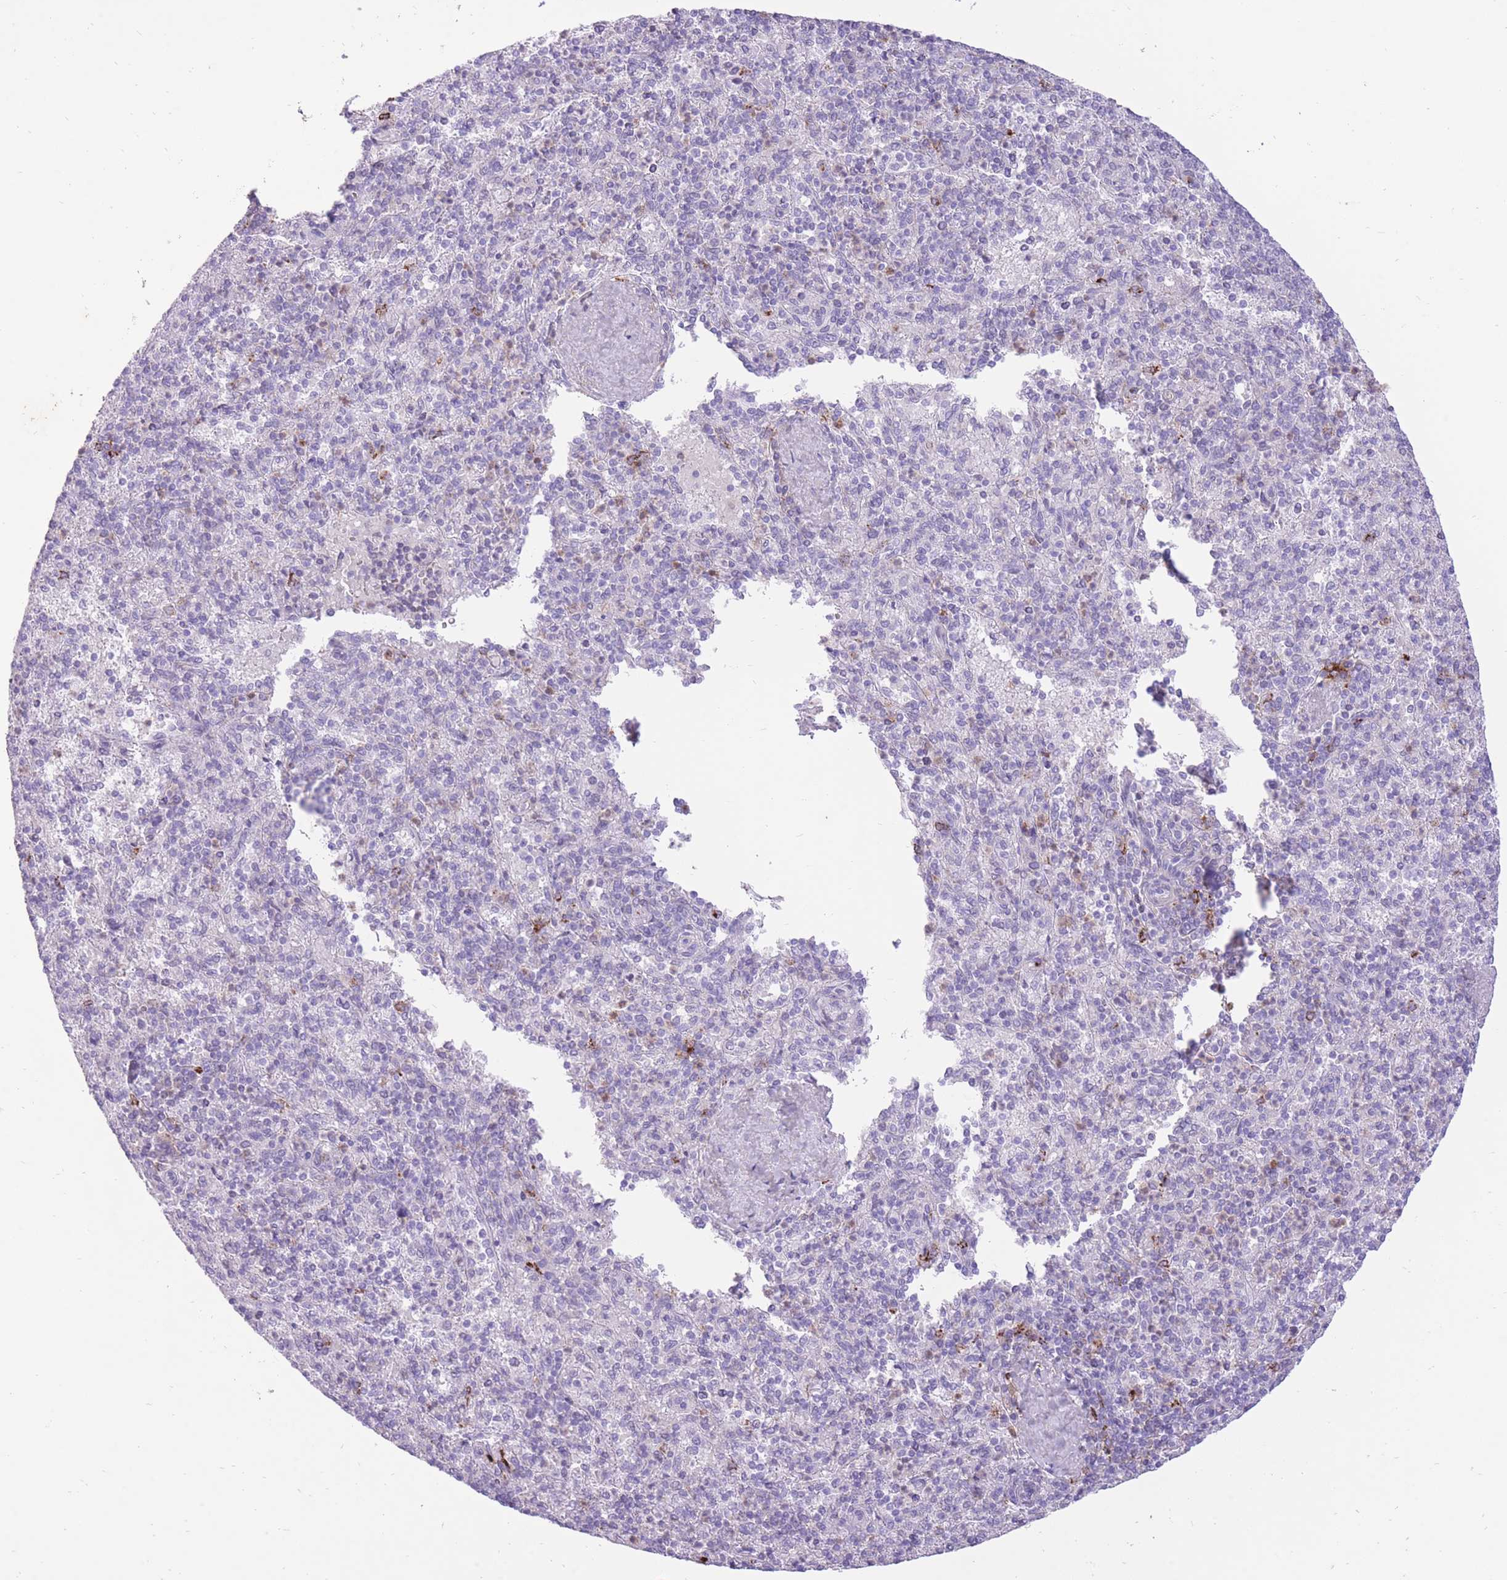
{"staining": {"intensity": "moderate", "quantity": "<25%", "location": "cytoplasmic/membranous"}, "tissue": "spleen", "cell_type": "Cells in red pulp", "image_type": "normal", "snomed": [{"axis": "morphology", "description": "Normal tissue, NOS"}, {"axis": "topography", "description": "Spleen"}], "caption": "A brown stain labels moderate cytoplasmic/membranous expression of a protein in cells in red pulp of unremarkable spleen. (IHC, brightfield microscopy, high magnification).", "gene": "MEIS3", "patient": {"sex": "male", "age": 82}}